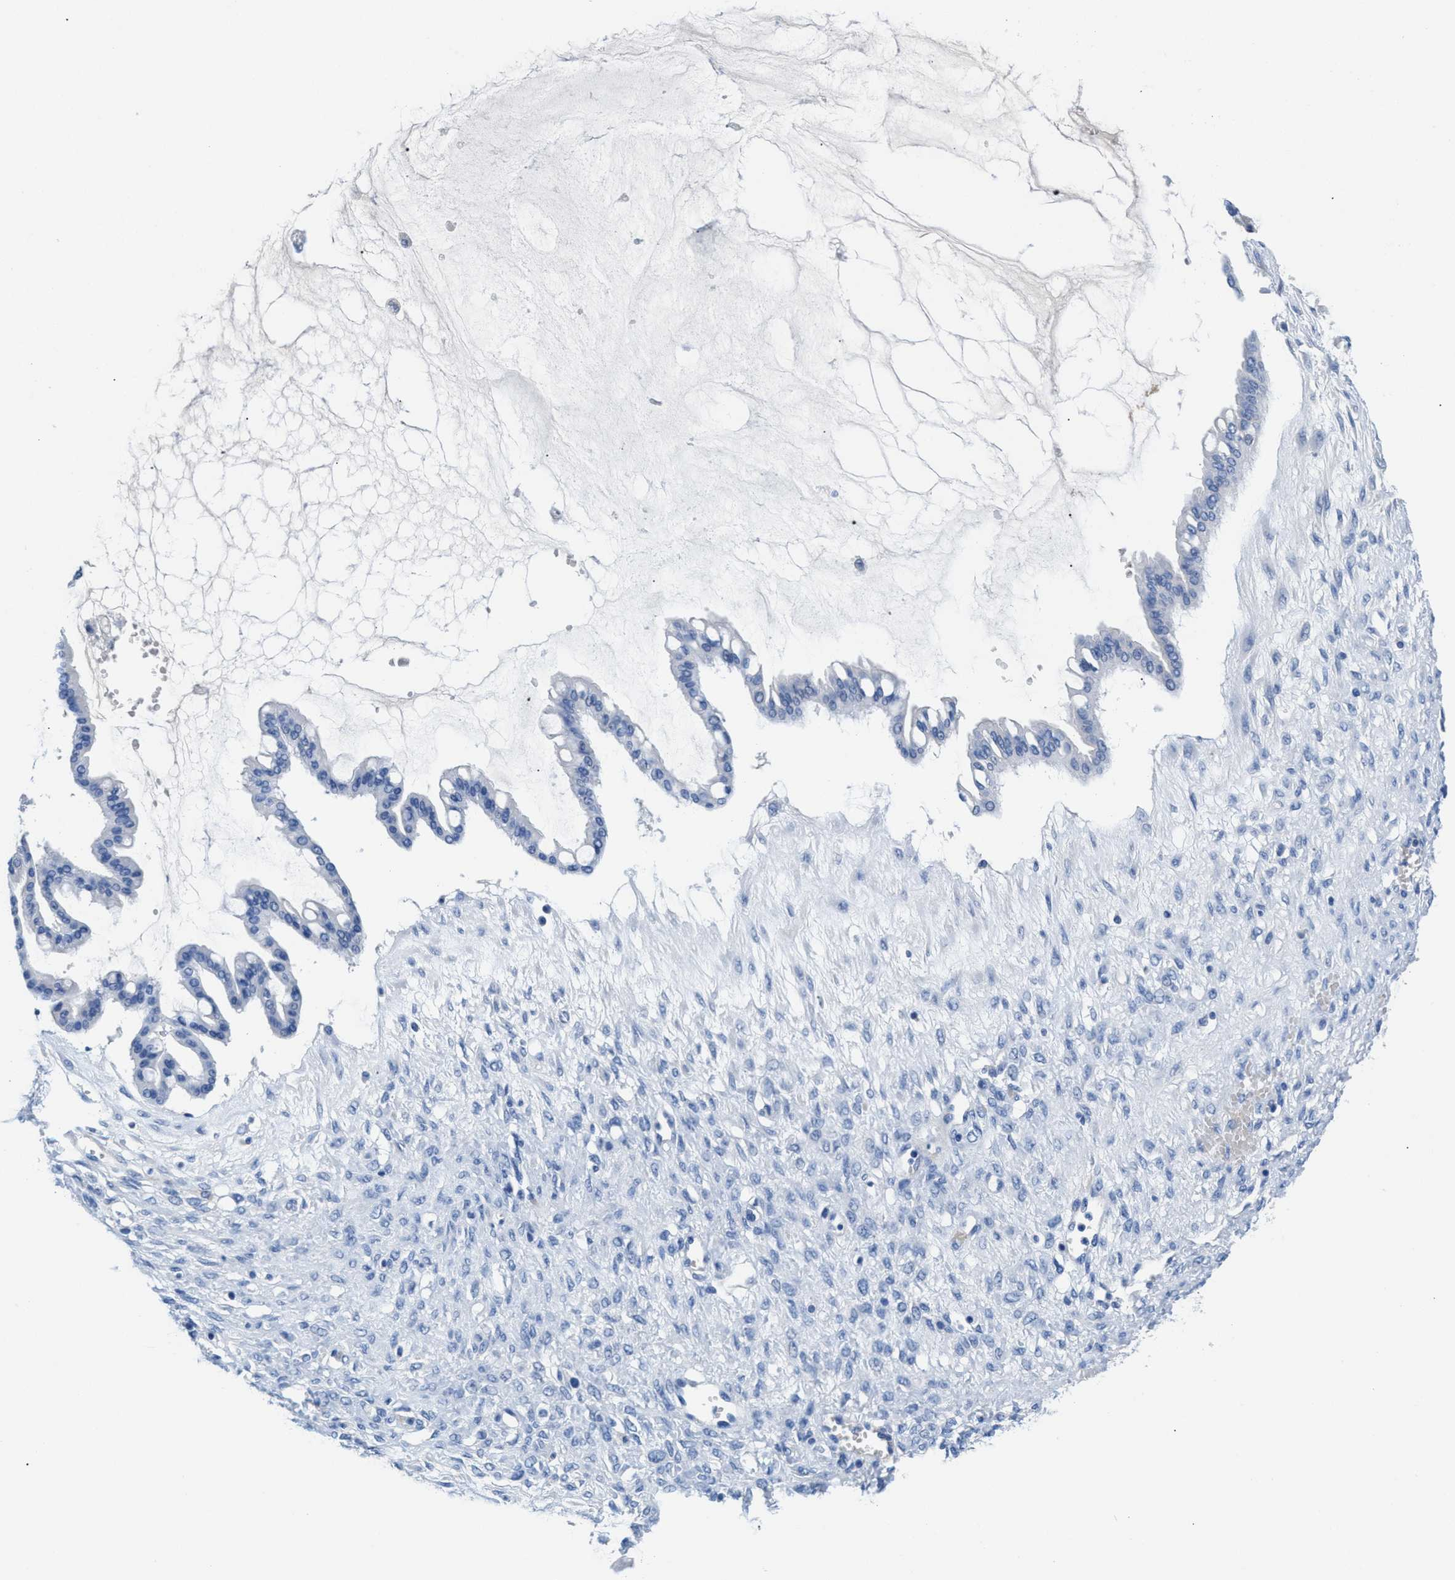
{"staining": {"intensity": "negative", "quantity": "none", "location": "none"}, "tissue": "ovarian cancer", "cell_type": "Tumor cells", "image_type": "cancer", "snomed": [{"axis": "morphology", "description": "Cystadenocarcinoma, mucinous, NOS"}, {"axis": "topography", "description": "Ovary"}], "caption": "This is an immunohistochemistry histopathology image of human ovarian cancer. There is no positivity in tumor cells.", "gene": "SLFN13", "patient": {"sex": "female", "age": 73}}